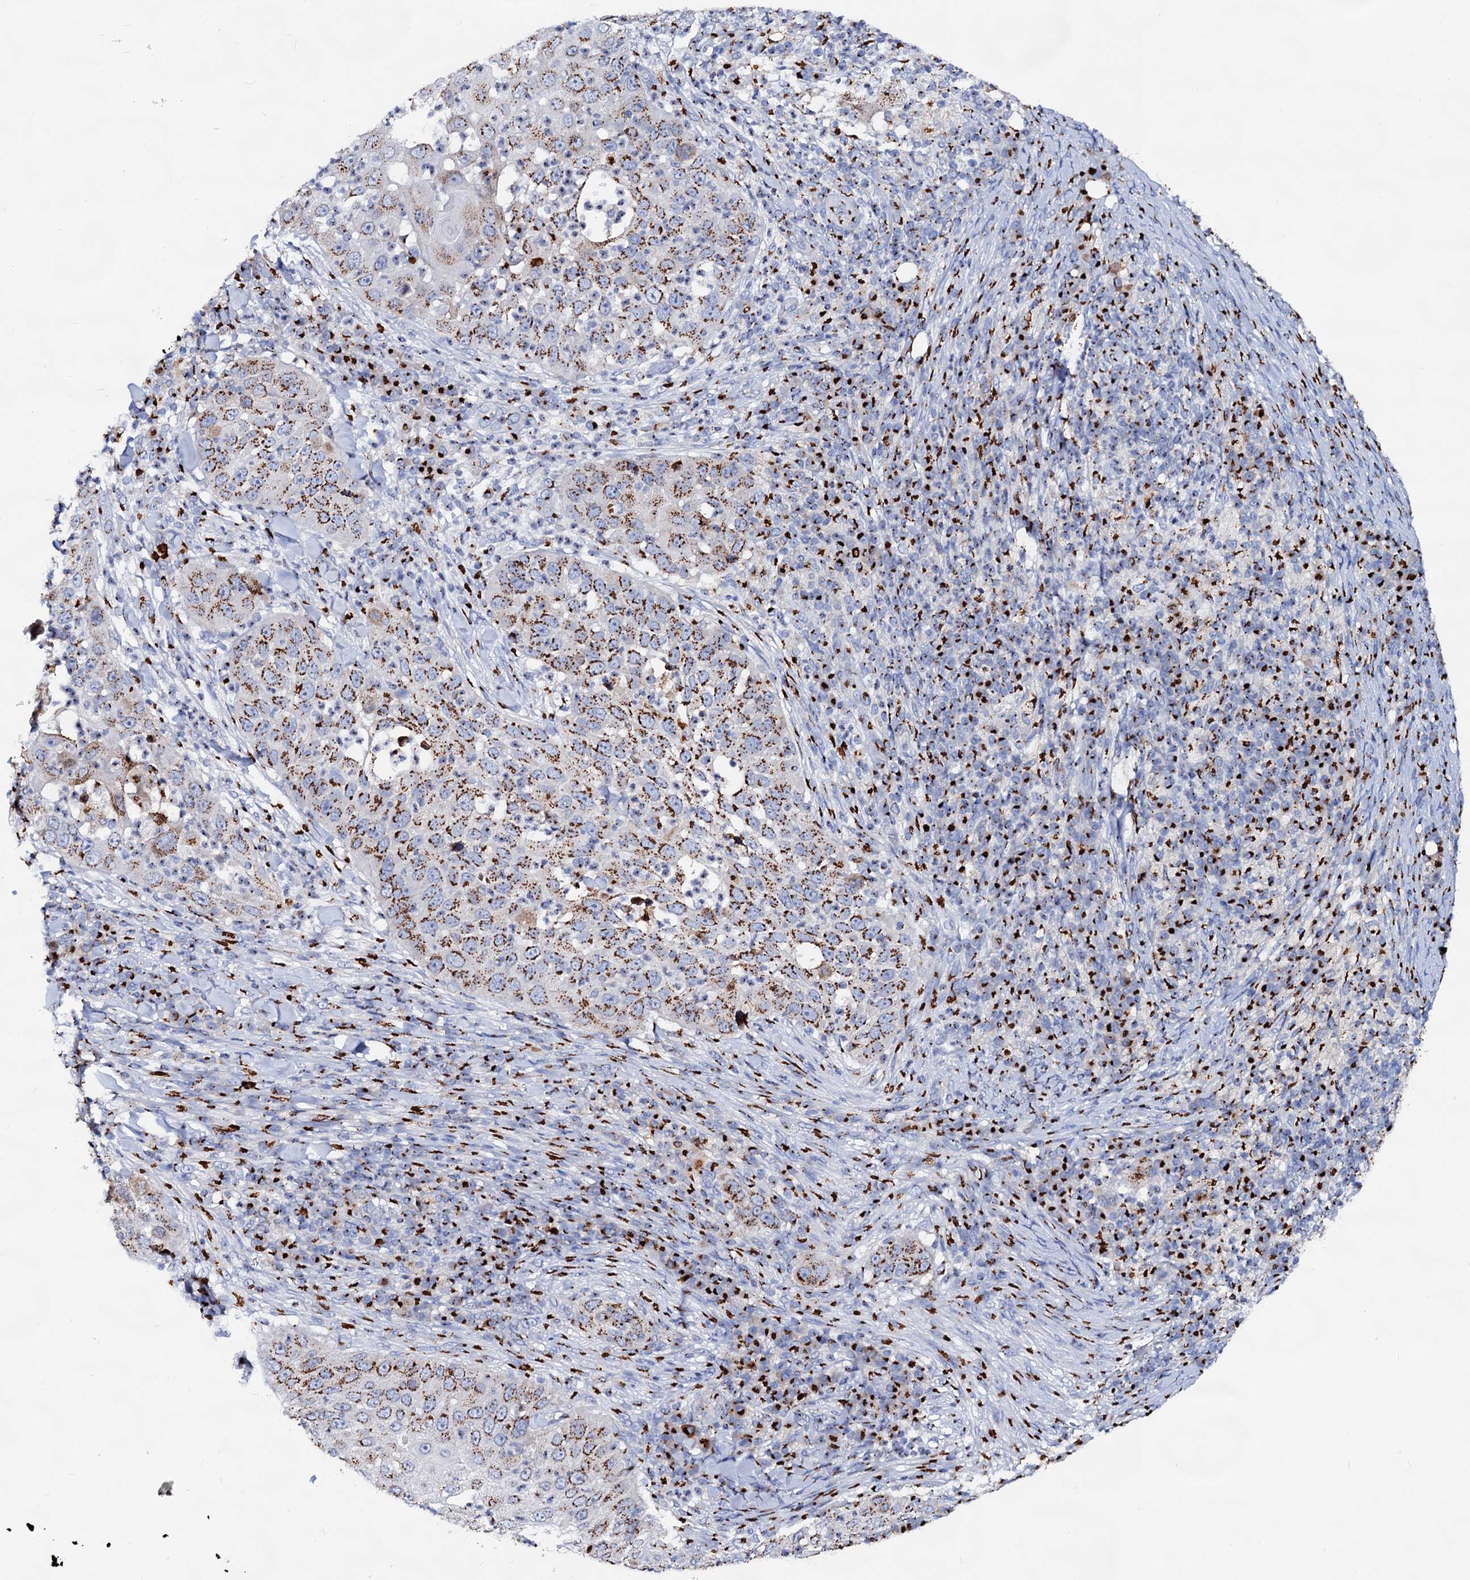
{"staining": {"intensity": "strong", "quantity": ">75%", "location": "cytoplasmic/membranous"}, "tissue": "skin cancer", "cell_type": "Tumor cells", "image_type": "cancer", "snomed": [{"axis": "morphology", "description": "Squamous cell carcinoma, NOS"}, {"axis": "topography", "description": "Skin"}], "caption": "This is a photomicrograph of IHC staining of skin cancer, which shows strong expression in the cytoplasmic/membranous of tumor cells.", "gene": "TM9SF3", "patient": {"sex": "female", "age": 44}}